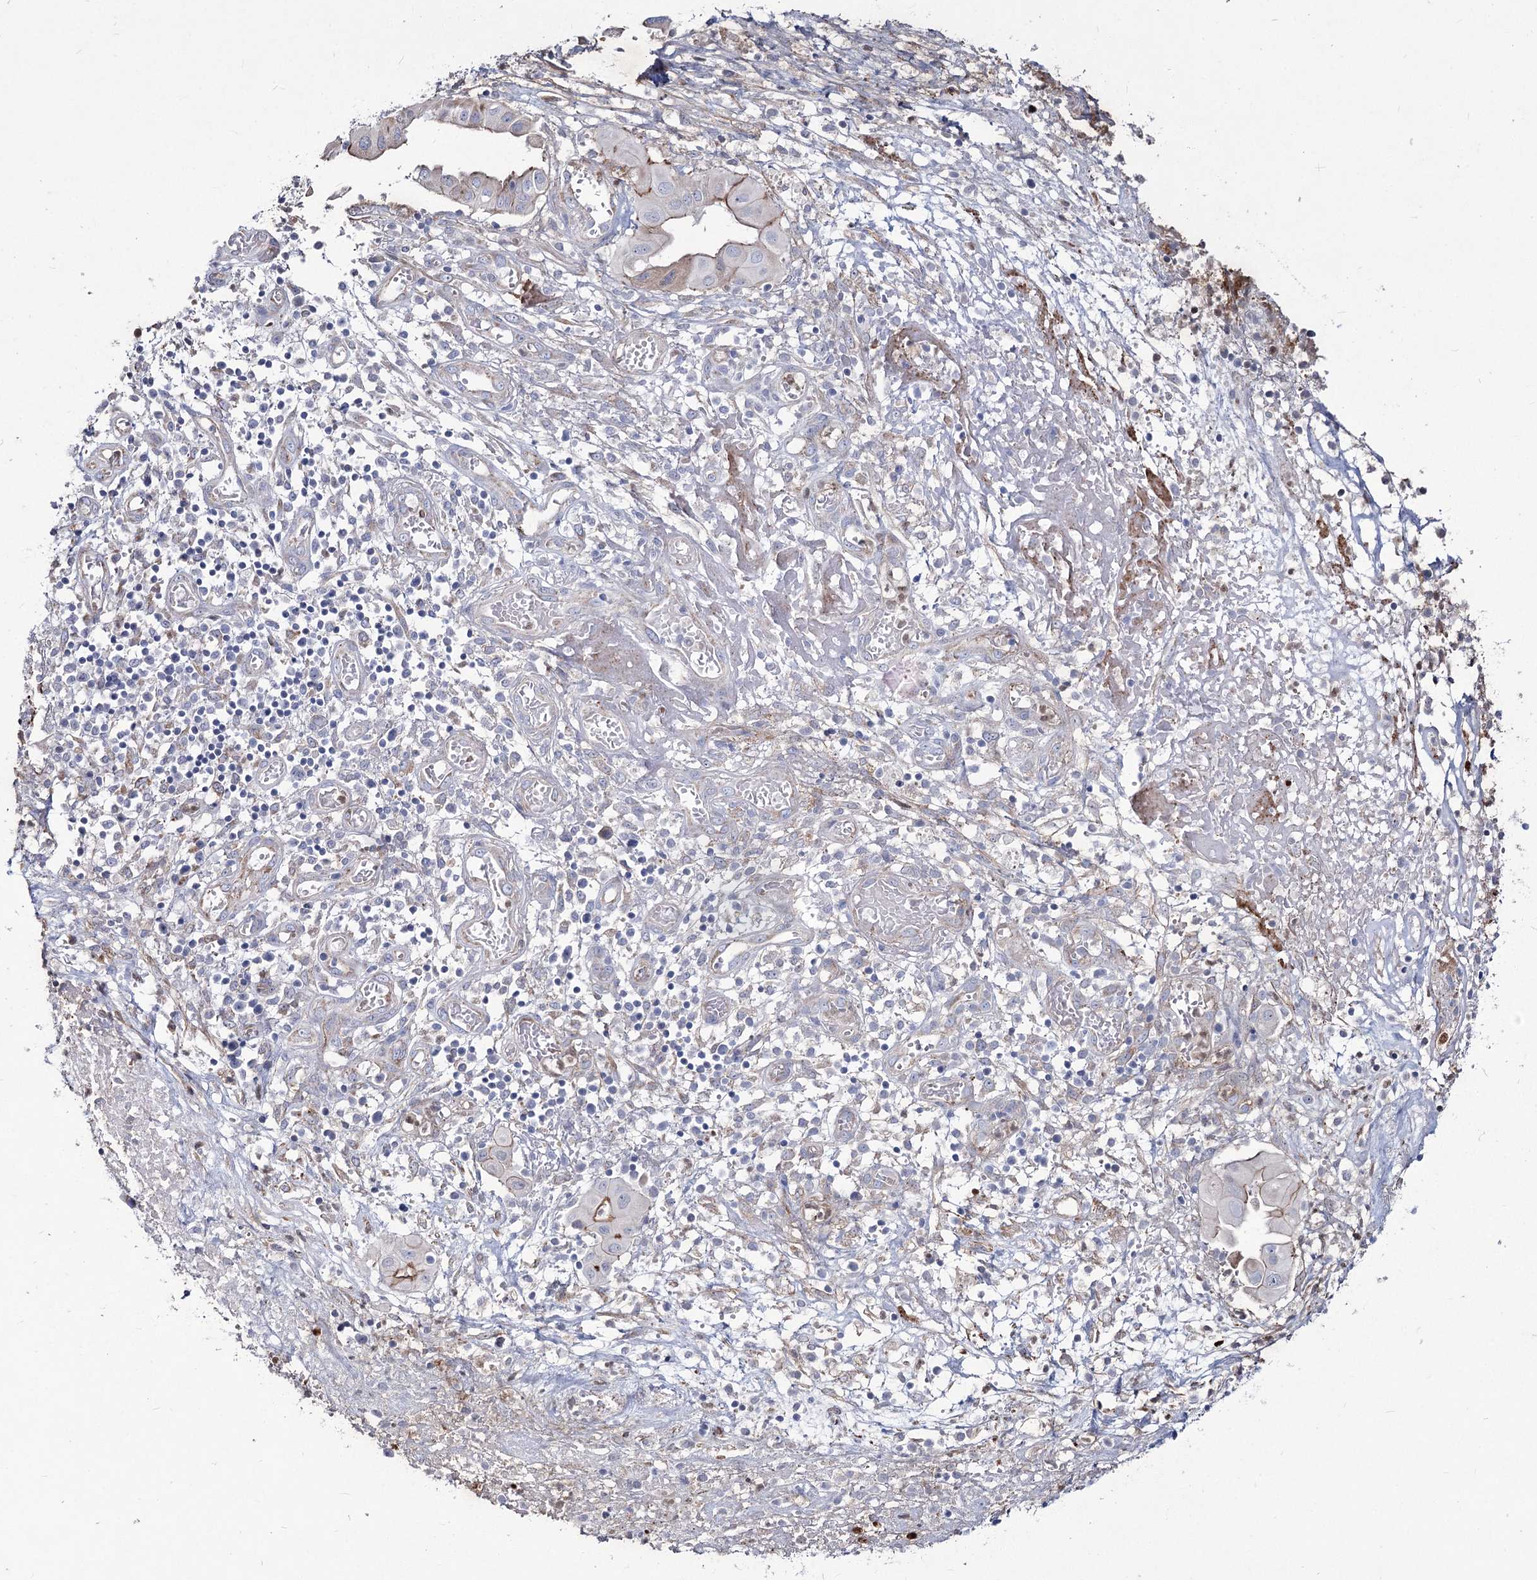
{"staining": {"intensity": "moderate", "quantity": "<25%", "location": "cytoplasmic/membranous"}, "tissue": "endometrial cancer", "cell_type": "Tumor cells", "image_type": "cancer", "snomed": [{"axis": "morphology", "description": "Adenocarcinoma, NOS"}, {"axis": "topography", "description": "Uterus"}, {"axis": "topography", "description": "Endometrium"}], "caption": "Immunohistochemistry staining of adenocarcinoma (endometrial), which displays low levels of moderate cytoplasmic/membranous staining in approximately <25% of tumor cells indicating moderate cytoplasmic/membranous protein expression. The staining was performed using DAB (brown) for protein detection and nuclei were counterstained in hematoxylin (blue).", "gene": "ME3", "patient": {"sex": "female", "age": 70}}